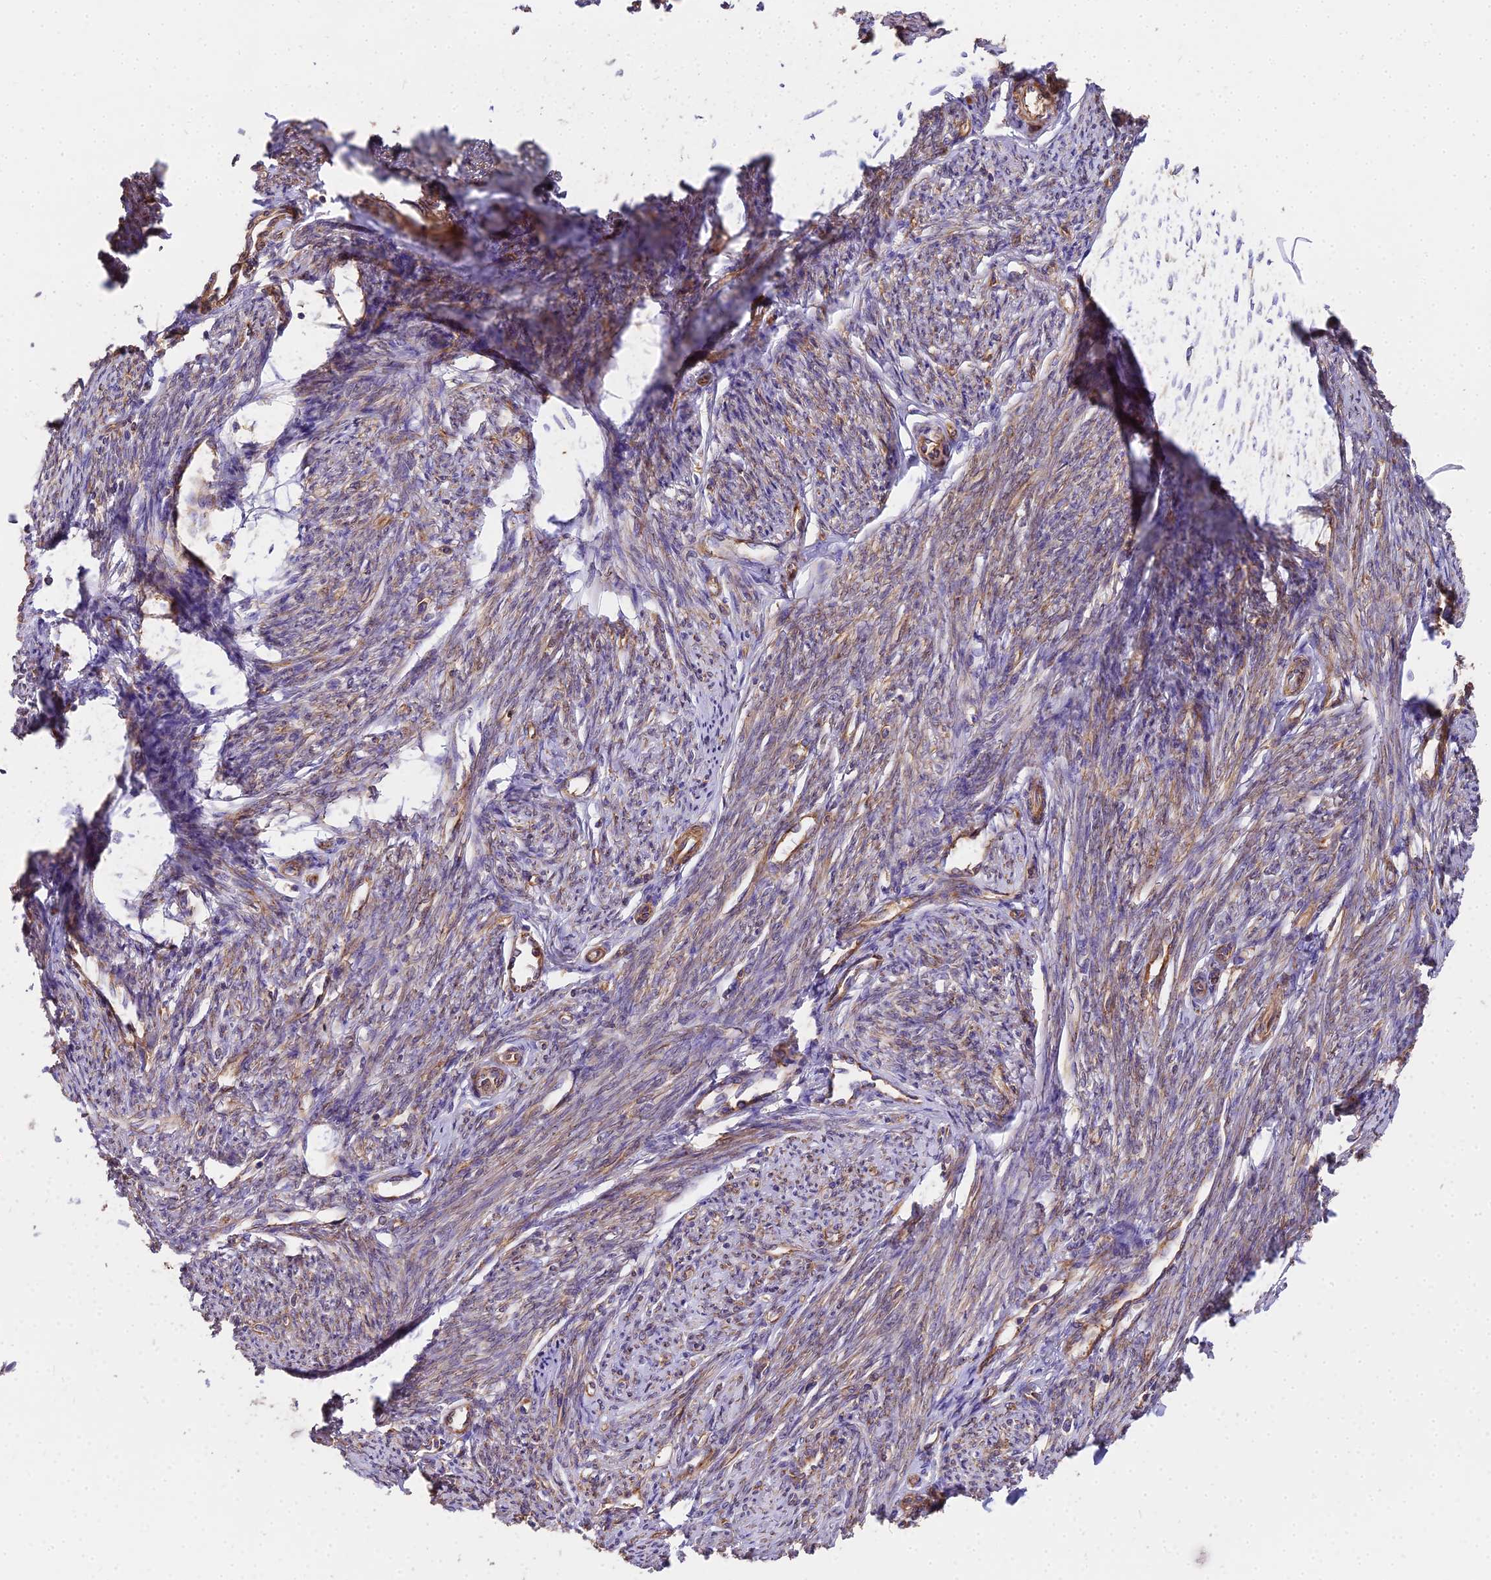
{"staining": {"intensity": "moderate", "quantity": ">75%", "location": "cytoplasmic/membranous"}, "tissue": "smooth muscle", "cell_type": "Smooth muscle cells", "image_type": "normal", "snomed": [{"axis": "morphology", "description": "Normal tissue, NOS"}, {"axis": "topography", "description": "Smooth muscle"}, {"axis": "topography", "description": "Uterus"}], "caption": "This photomicrograph displays benign smooth muscle stained with IHC to label a protein in brown. The cytoplasmic/membranous of smooth muscle cells show moderate positivity for the protein. Nuclei are counter-stained blue.", "gene": "DCTN3", "patient": {"sex": "female", "age": 59}}